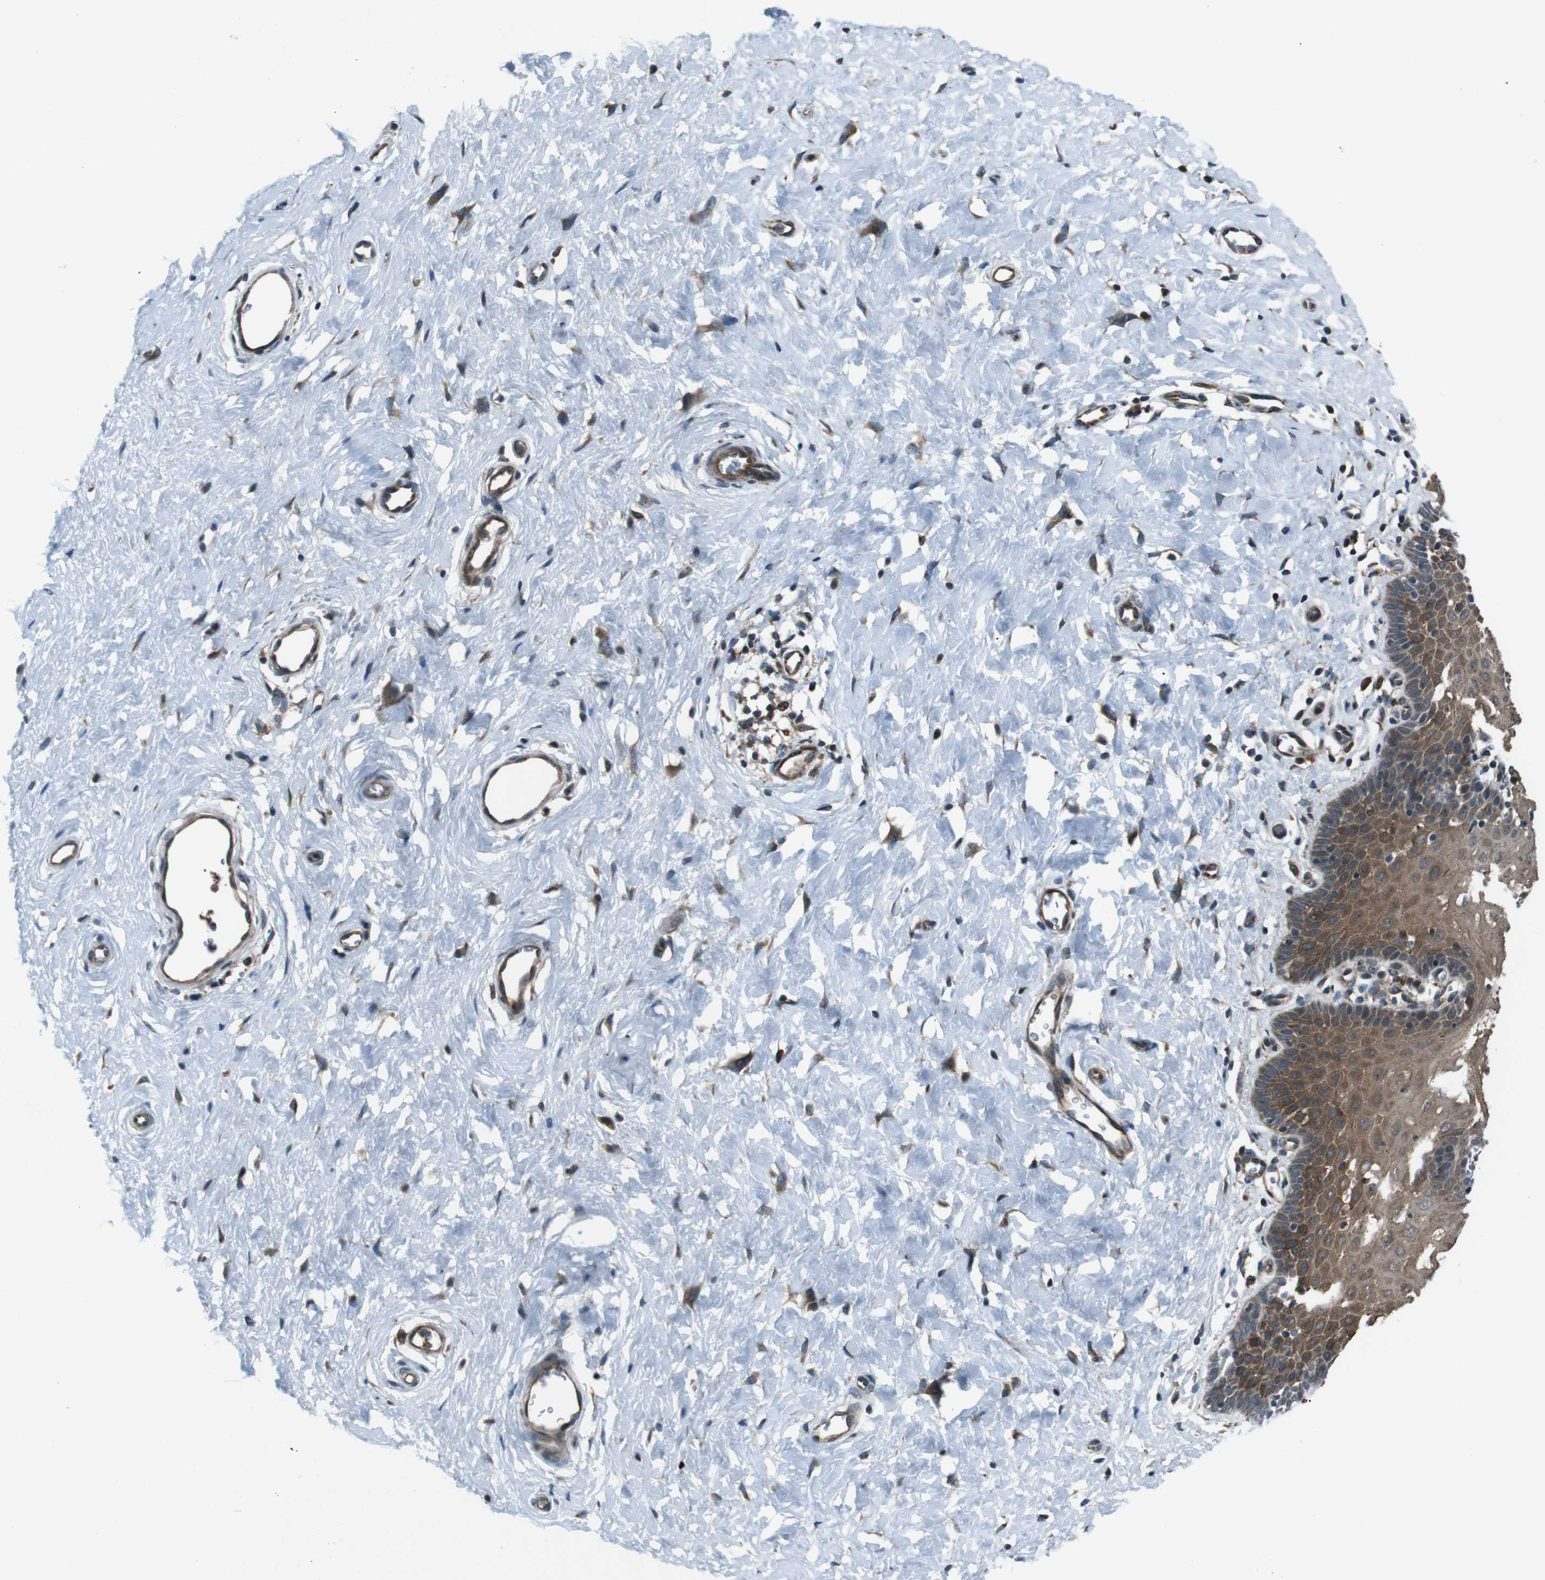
{"staining": {"intensity": "moderate", "quantity": ">75%", "location": "cytoplasmic/membranous"}, "tissue": "cervix", "cell_type": "Glandular cells", "image_type": "normal", "snomed": [{"axis": "morphology", "description": "Normal tissue, NOS"}, {"axis": "topography", "description": "Cervix"}], "caption": "Immunohistochemistry (IHC) of unremarkable human cervix shows medium levels of moderate cytoplasmic/membranous positivity in approximately >75% of glandular cells. The protein of interest is shown in brown color, while the nuclei are stained blue.", "gene": "SLC27A4", "patient": {"sex": "female", "age": 55}}